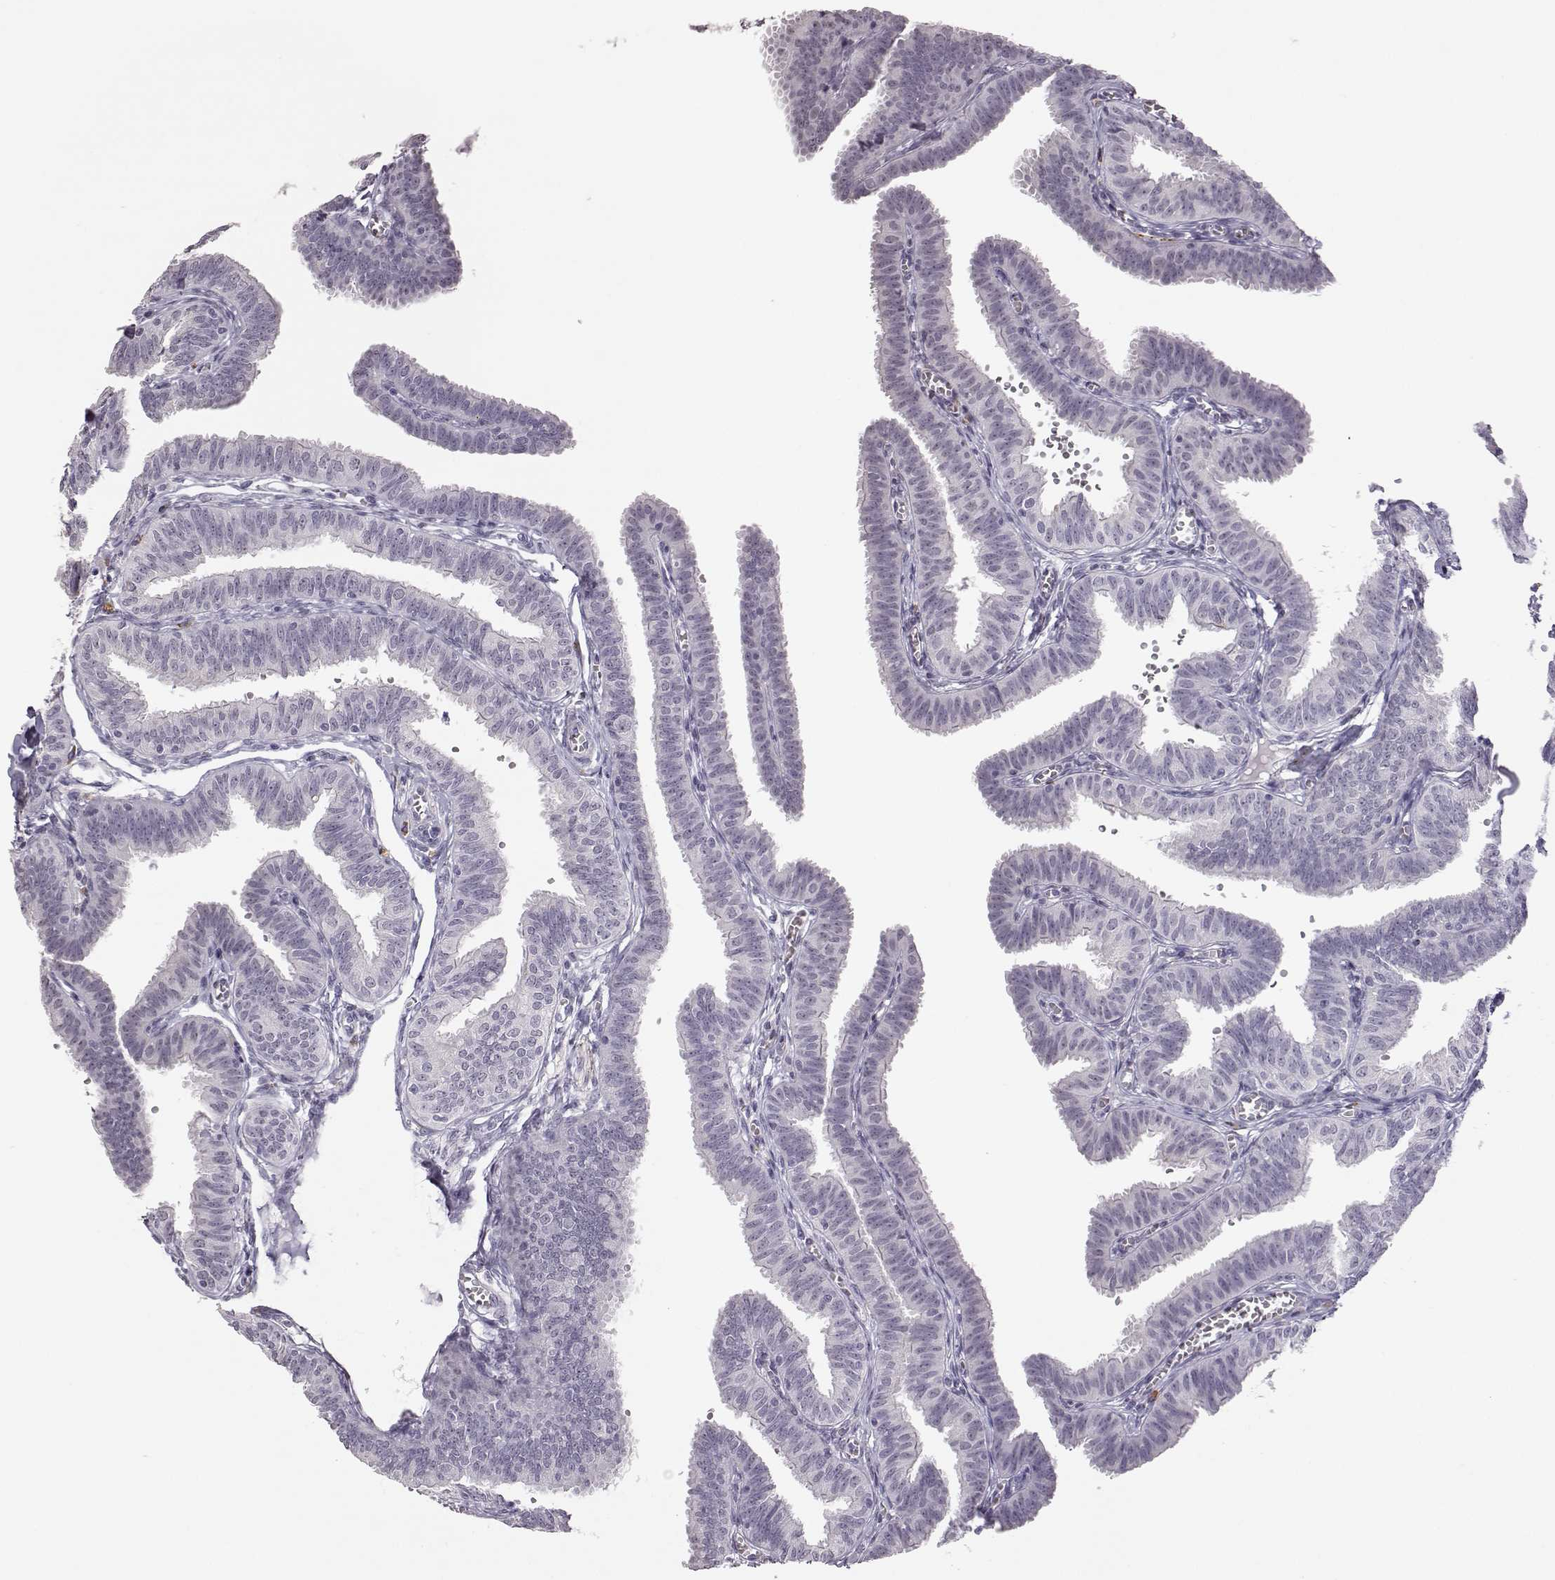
{"staining": {"intensity": "negative", "quantity": "none", "location": "none"}, "tissue": "fallopian tube", "cell_type": "Glandular cells", "image_type": "normal", "snomed": [{"axis": "morphology", "description": "Normal tissue, NOS"}, {"axis": "topography", "description": "Fallopian tube"}], "caption": "Fallopian tube stained for a protein using IHC reveals no staining glandular cells.", "gene": "VGF", "patient": {"sex": "female", "age": 25}}